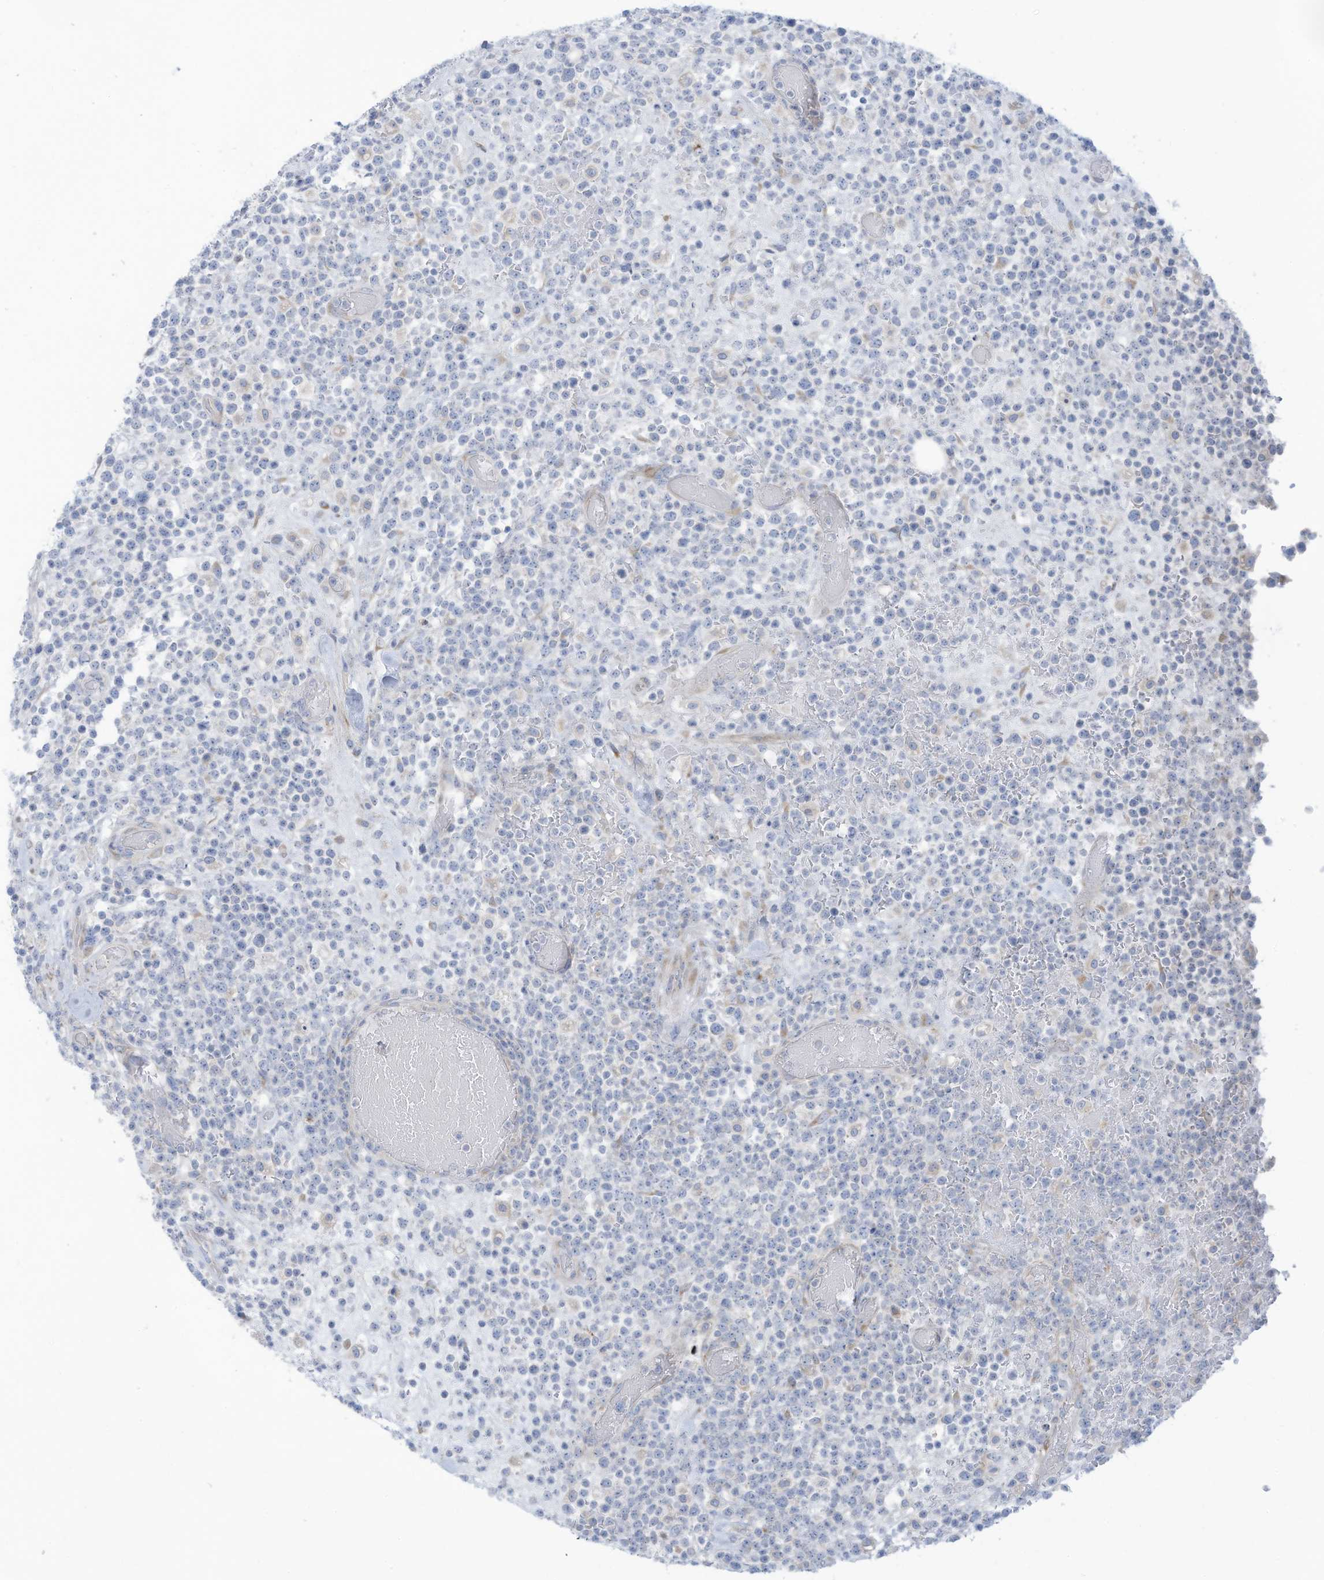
{"staining": {"intensity": "negative", "quantity": "none", "location": "none"}, "tissue": "lymphoma", "cell_type": "Tumor cells", "image_type": "cancer", "snomed": [{"axis": "morphology", "description": "Malignant lymphoma, non-Hodgkin's type, High grade"}, {"axis": "topography", "description": "Colon"}], "caption": "Tumor cells are negative for brown protein staining in high-grade malignant lymphoma, non-Hodgkin's type.", "gene": "TRMT2B", "patient": {"sex": "female", "age": 53}}